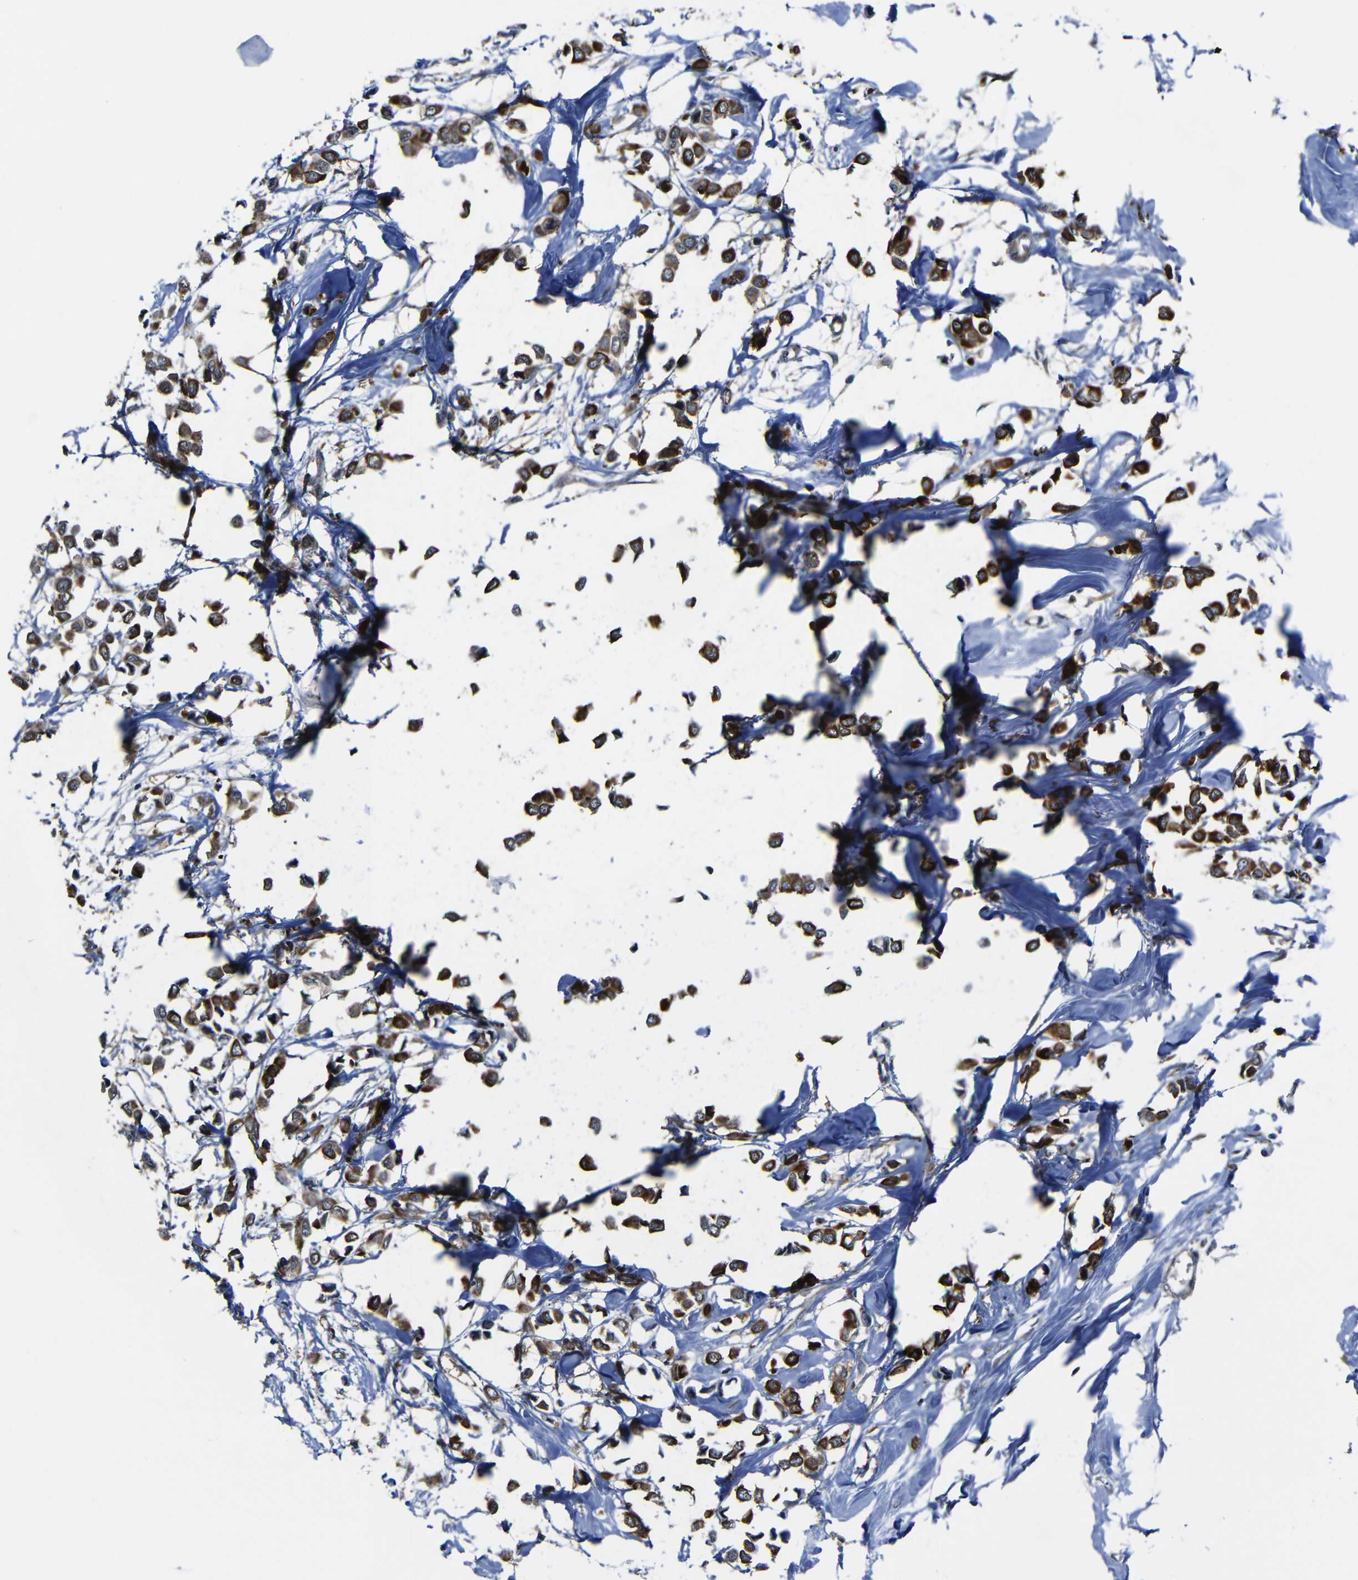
{"staining": {"intensity": "strong", "quantity": ">75%", "location": "cytoplasmic/membranous"}, "tissue": "breast cancer", "cell_type": "Tumor cells", "image_type": "cancer", "snomed": [{"axis": "morphology", "description": "Lobular carcinoma"}, {"axis": "topography", "description": "Breast"}], "caption": "Protein positivity by immunohistochemistry displays strong cytoplasmic/membranous positivity in about >75% of tumor cells in breast cancer (lobular carcinoma). The staining was performed using DAB, with brown indicating positive protein expression. Nuclei are stained blue with hematoxylin.", "gene": "KIAA0513", "patient": {"sex": "female", "age": 51}}